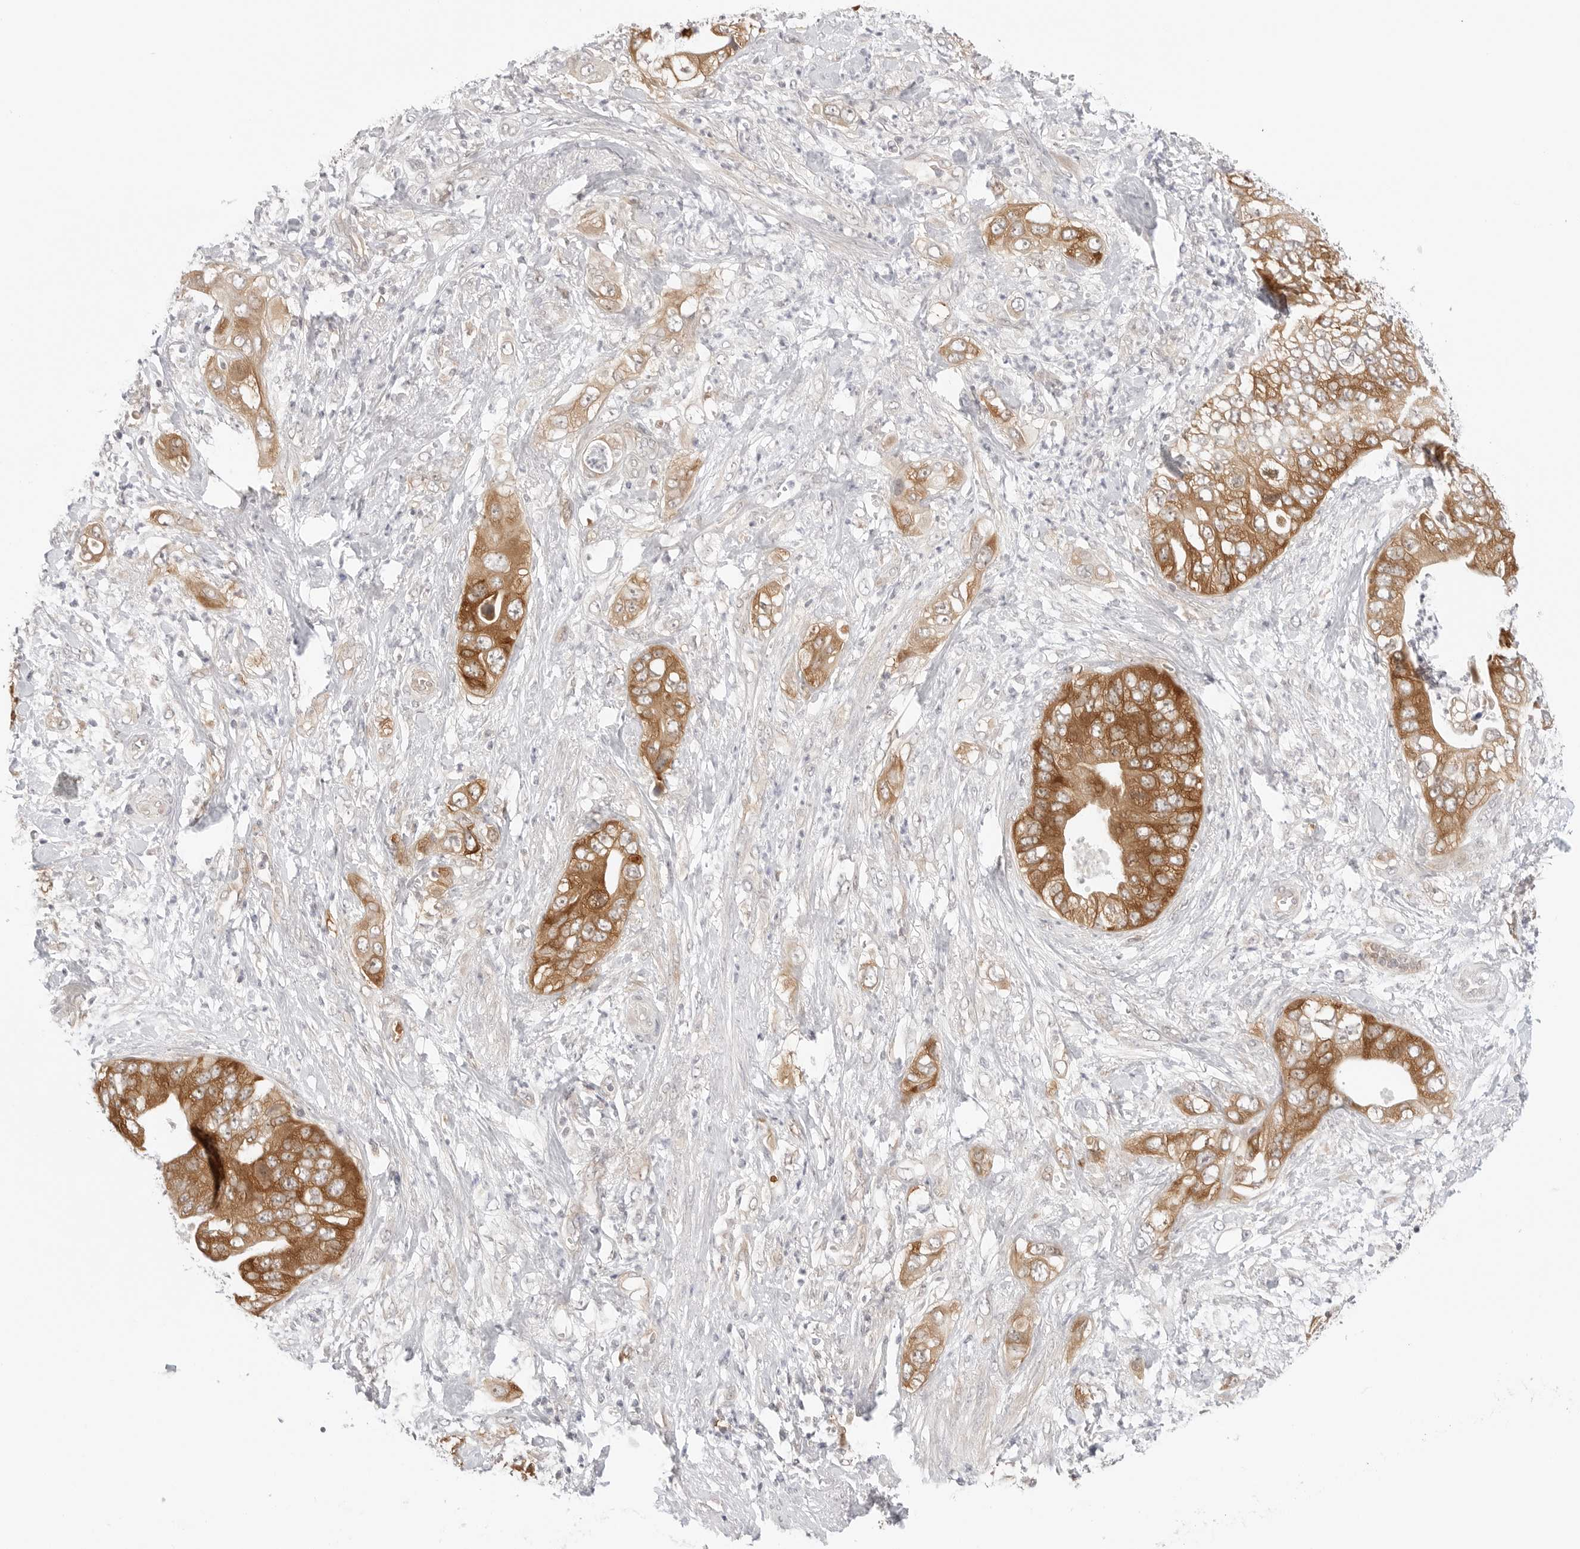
{"staining": {"intensity": "moderate", "quantity": ">75%", "location": "cytoplasmic/membranous"}, "tissue": "pancreatic cancer", "cell_type": "Tumor cells", "image_type": "cancer", "snomed": [{"axis": "morphology", "description": "Adenocarcinoma, NOS"}, {"axis": "topography", "description": "Pancreas"}], "caption": "Pancreatic adenocarcinoma stained with immunohistochemistry shows moderate cytoplasmic/membranous expression in about >75% of tumor cells.", "gene": "NUDC", "patient": {"sex": "female", "age": 78}}